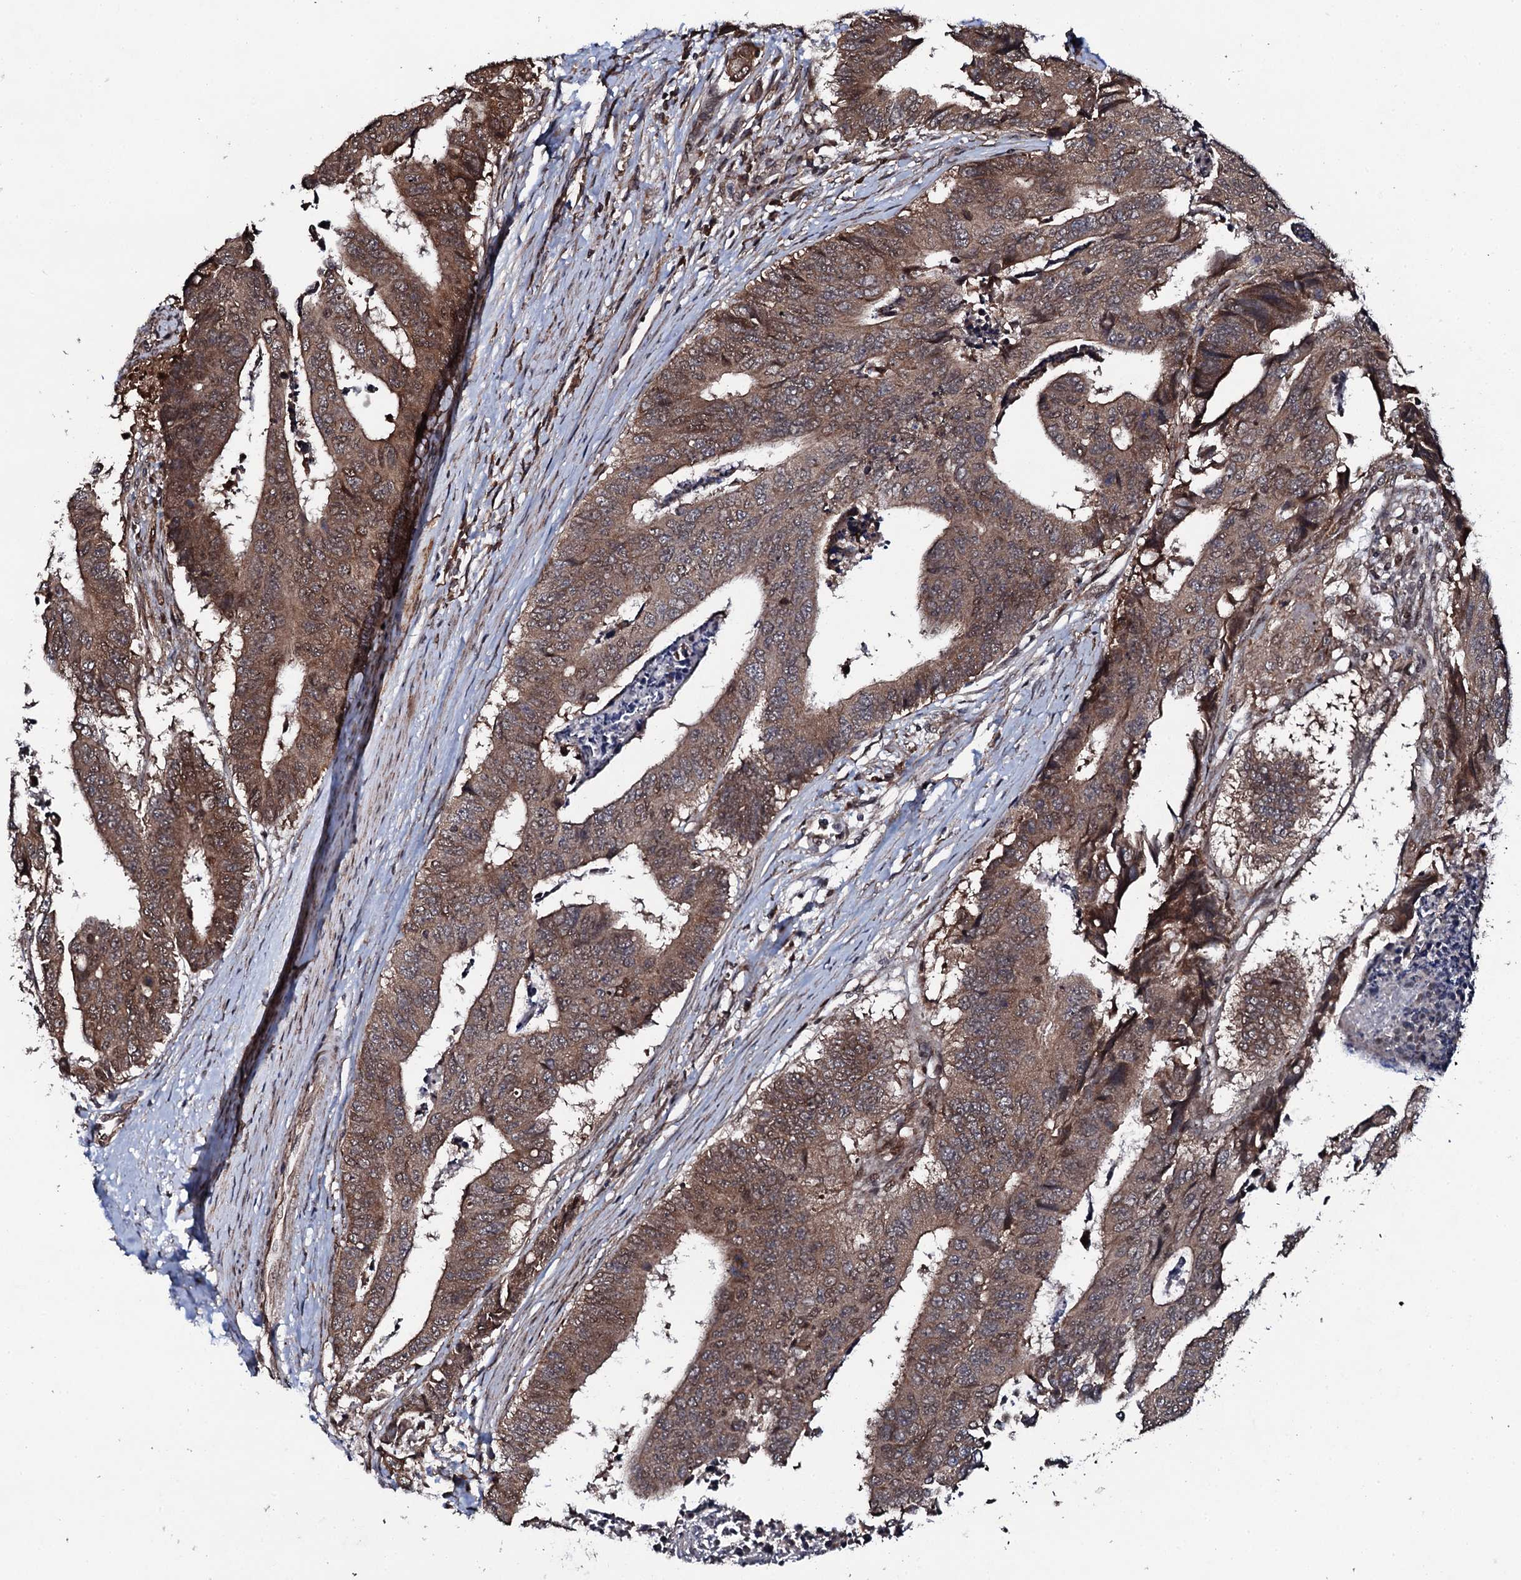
{"staining": {"intensity": "moderate", "quantity": ">75%", "location": "cytoplasmic/membranous,nuclear"}, "tissue": "colorectal cancer", "cell_type": "Tumor cells", "image_type": "cancer", "snomed": [{"axis": "morphology", "description": "Adenocarcinoma, NOS"}, {"axis": "topography", "description": "Rectum"}], "caption": "IHC image of human colorectal cancer (adenocarcinoma) stained for a protein (brown), which shows medium levels of moderate cytoplasmic/membranous and nuclear expression in about >75% of tumor cells.", "gene": "FAM111A", "patient": {"sex": "male", "age": 84}}